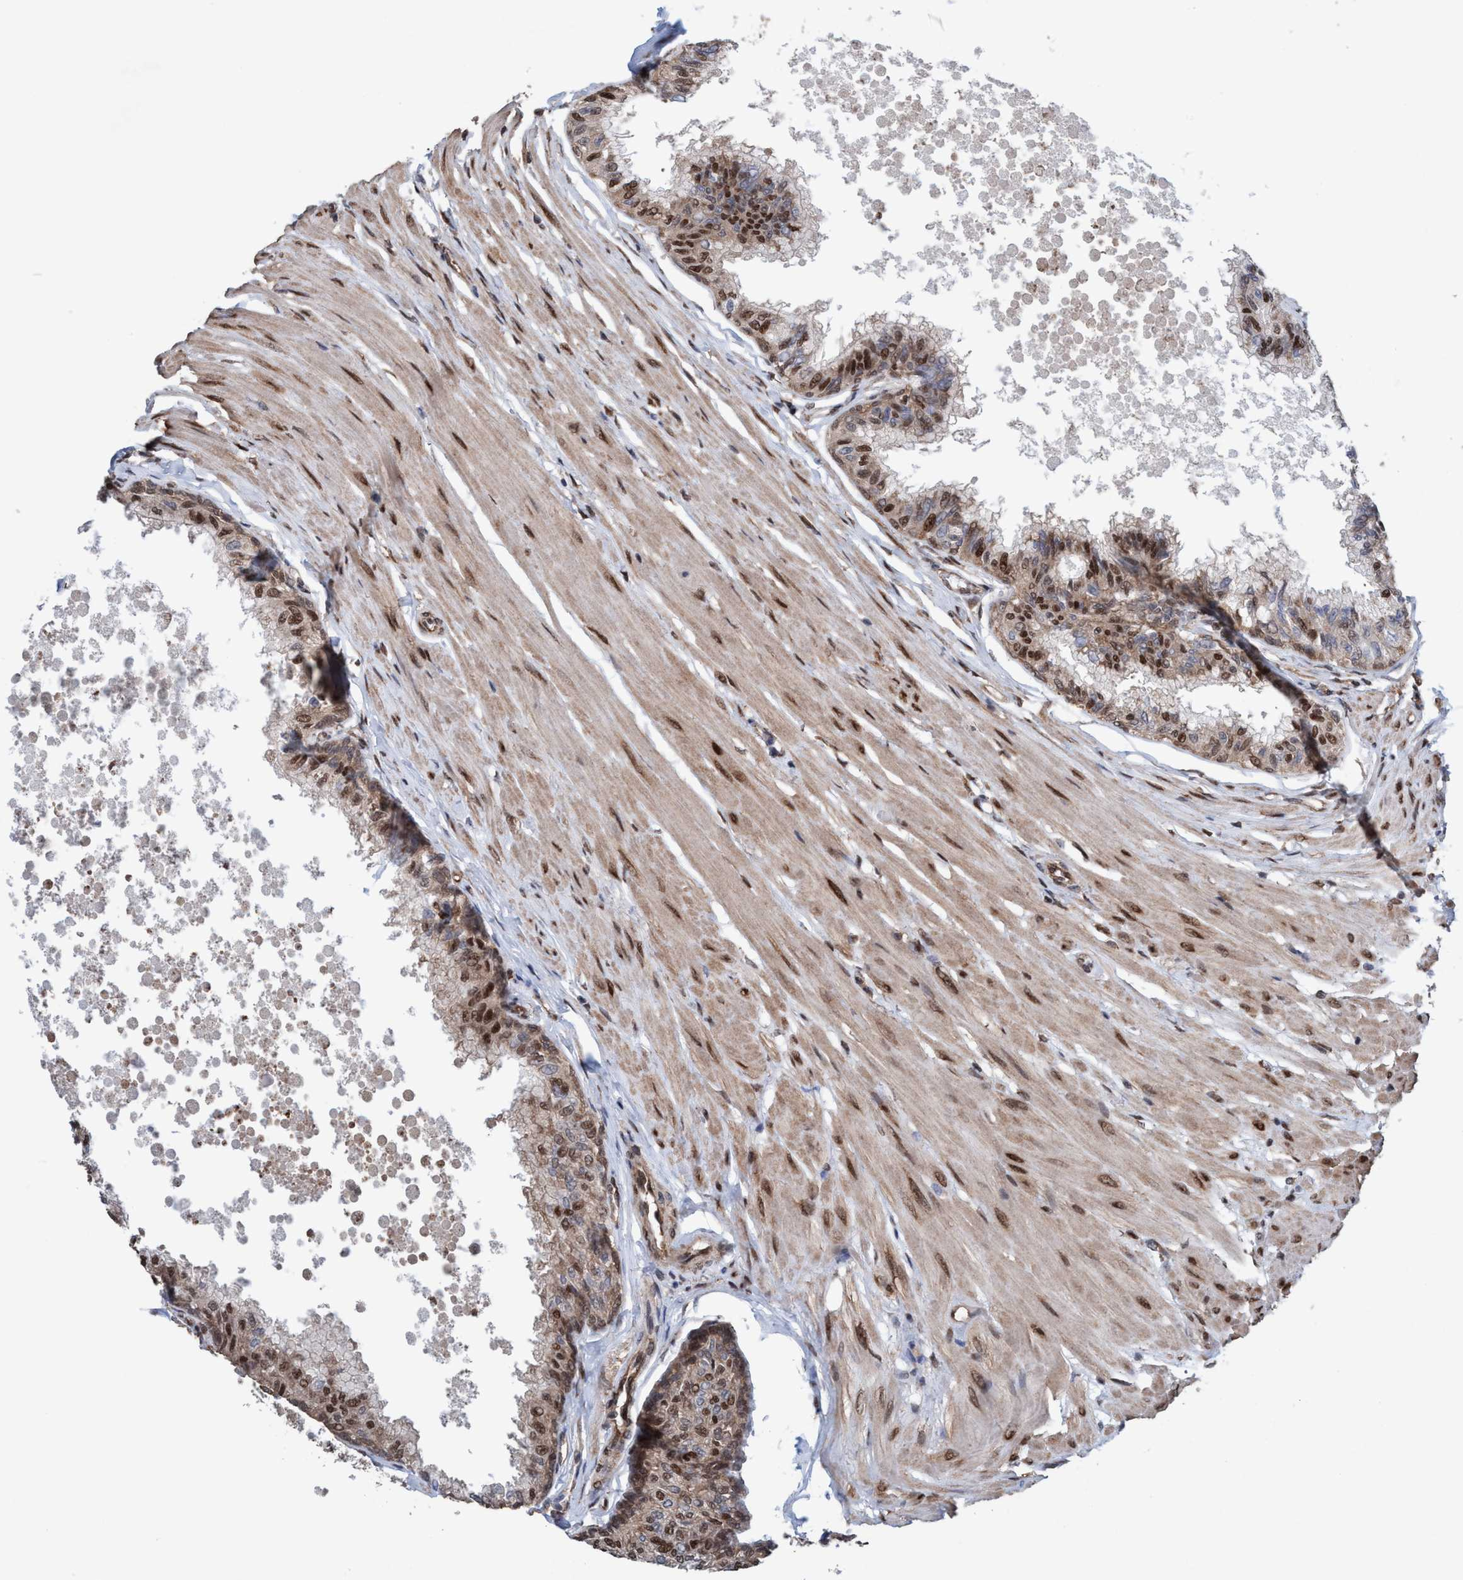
{"staining": {"intensity": "moderate", "quantity": ">75%", "location": "cytoplasmic/membranous,nuclear"}, "tissue": "prostate", "cell_type": "Glandular cells", "image_type": "normal", "snomed": [{"axis": "morphology", "description": "Normal tissue, NOS"}, {"axis": "topography", "description": "Prostate"}, {"axis": "topography", "description": "Seminal veicle"}], "caption": "Prostate stained with IHC reveals moderate cytoplasmic/membranous,nuclear expression in about >75% of glandular cells. (IHC, brightfield microscopy, high magnification).", "gene": "METAP2", "patient": {"sex": "male", "age": 60}}